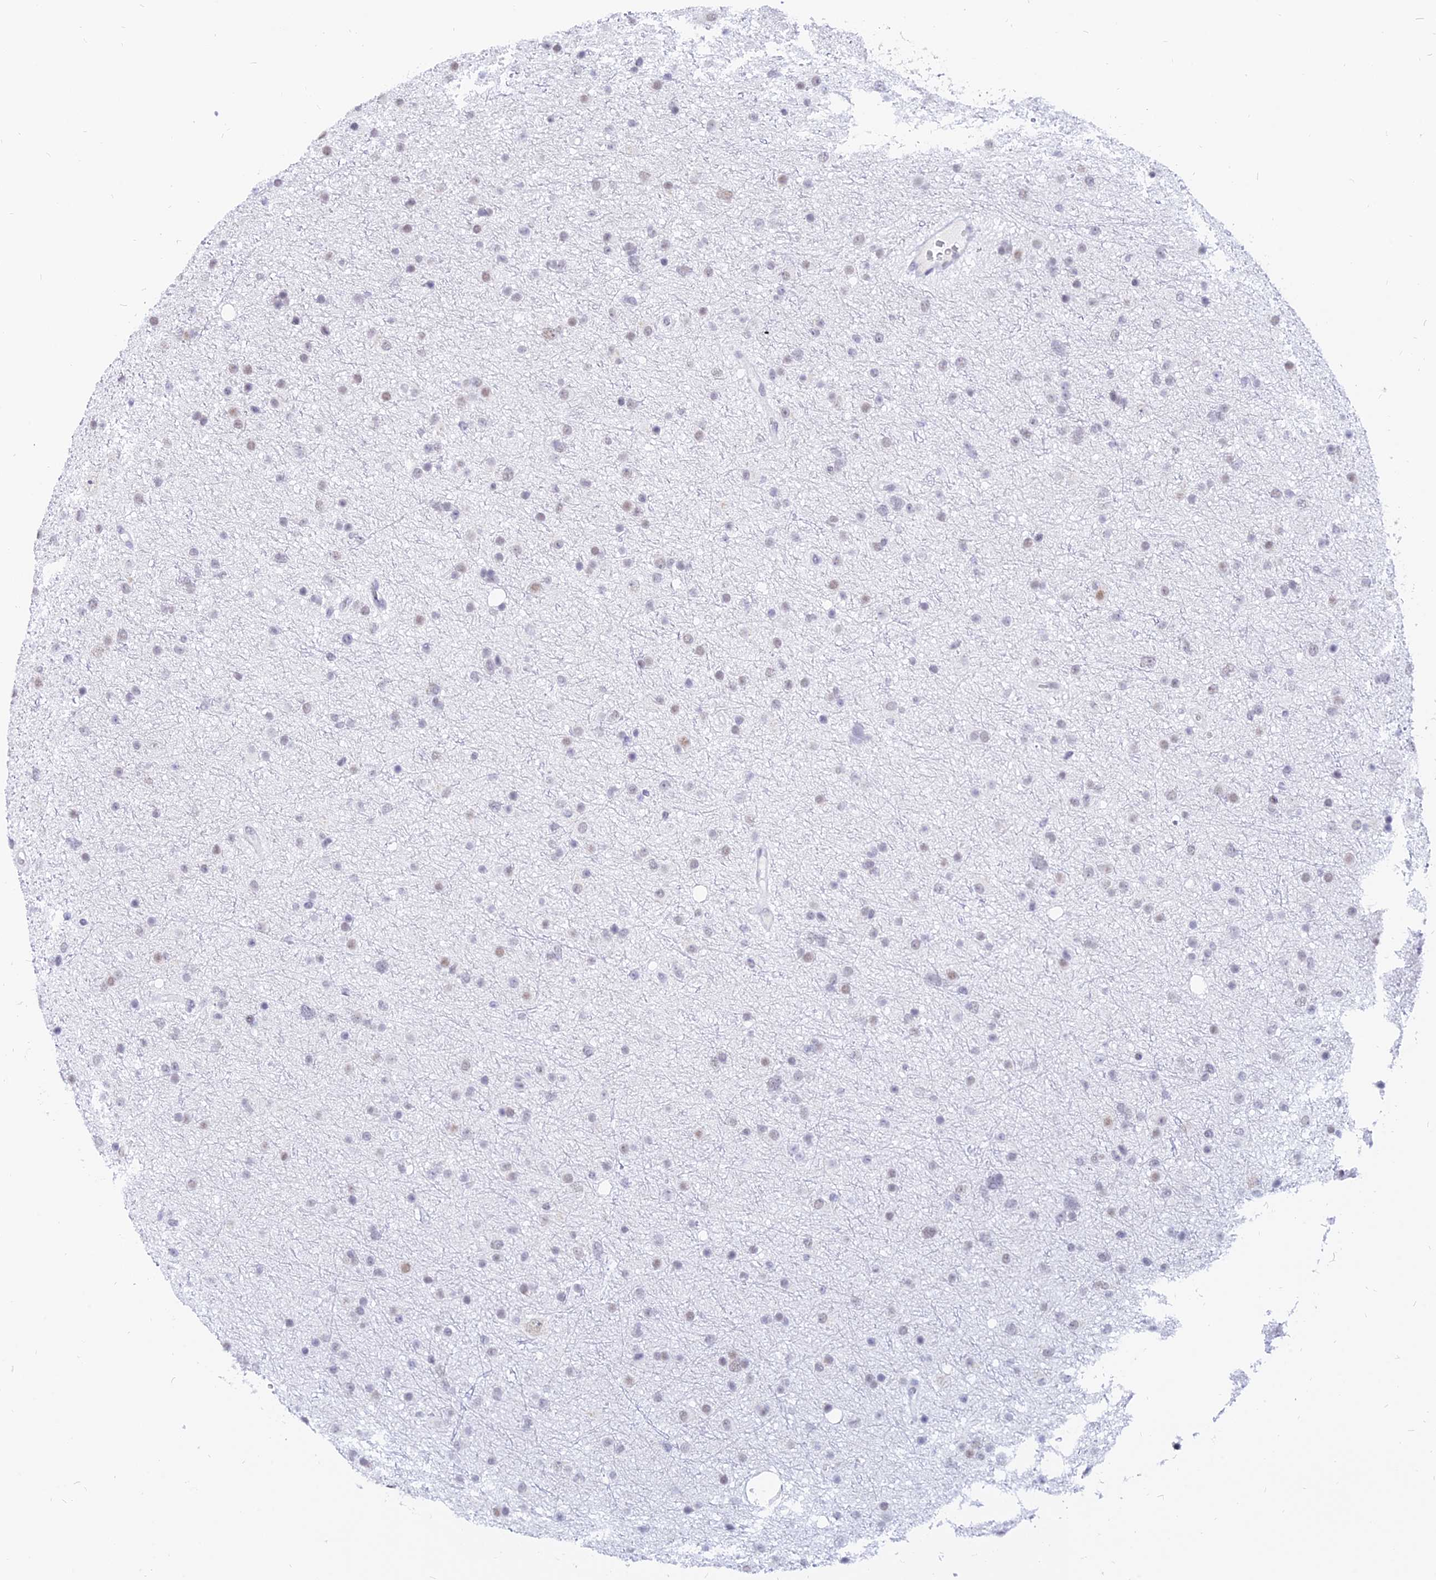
{"staining": {"intensity": "weak", "quantity": "<25%", "location": "nuclear"}, "tissue": "glioma", "cell_type": "Tumor cells", "image_type": "cancer", "snomed": [{"axis": "morphology", "description": "Glioma, malignant, Low grade"}, {"axis": "topography", "description": "Cerebral cortex"}], "caption": "Tumor cells show no significant expression in glioma. (DAB IHC, high magnification).", "gene": "DPY30", "patient": {"sex": "female", "age": 39}}